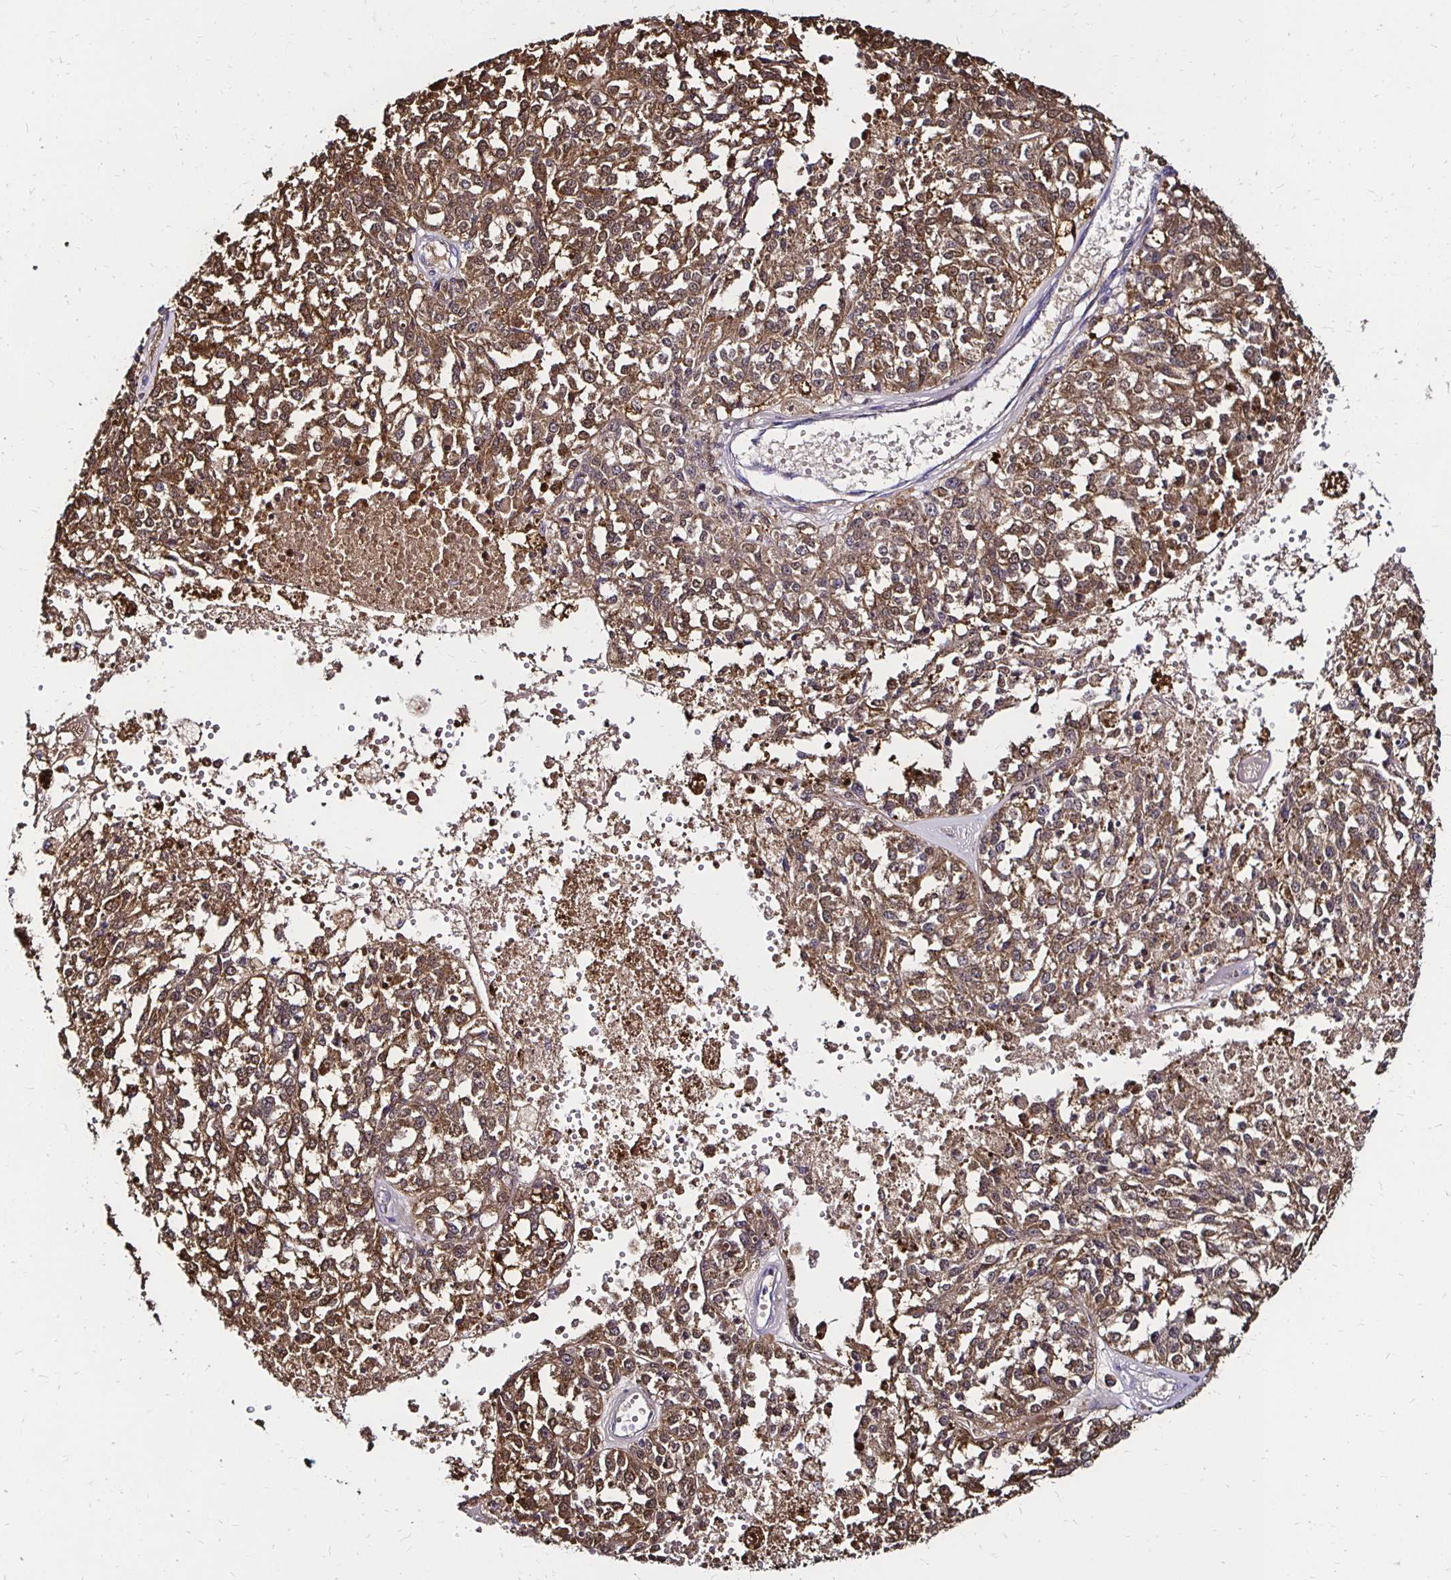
{"staining": {"intensity": "moderate", "quantity": ">75%", "location": "cytoplasmic/membranous,nuclear"}, "tissue": "melanoma", "cell_type": "Tumor cells", "image_type": "cancer", "snomed": [{"axis": "morphology", "description": "Malignant melanoma, Metastatic site"}, {"axis": "topography", "description": "Lymph node"}], "caption": "Tumor cells display medium levels of moderate cytoplasmic/membranous and nuclear expression in about >75% of cells in human malignant melanoma (metastatic site). (IHC, brightfield microscopy, high magnification).", "gene": "TXN", "patient": {"sex": "female", "age": 64}}